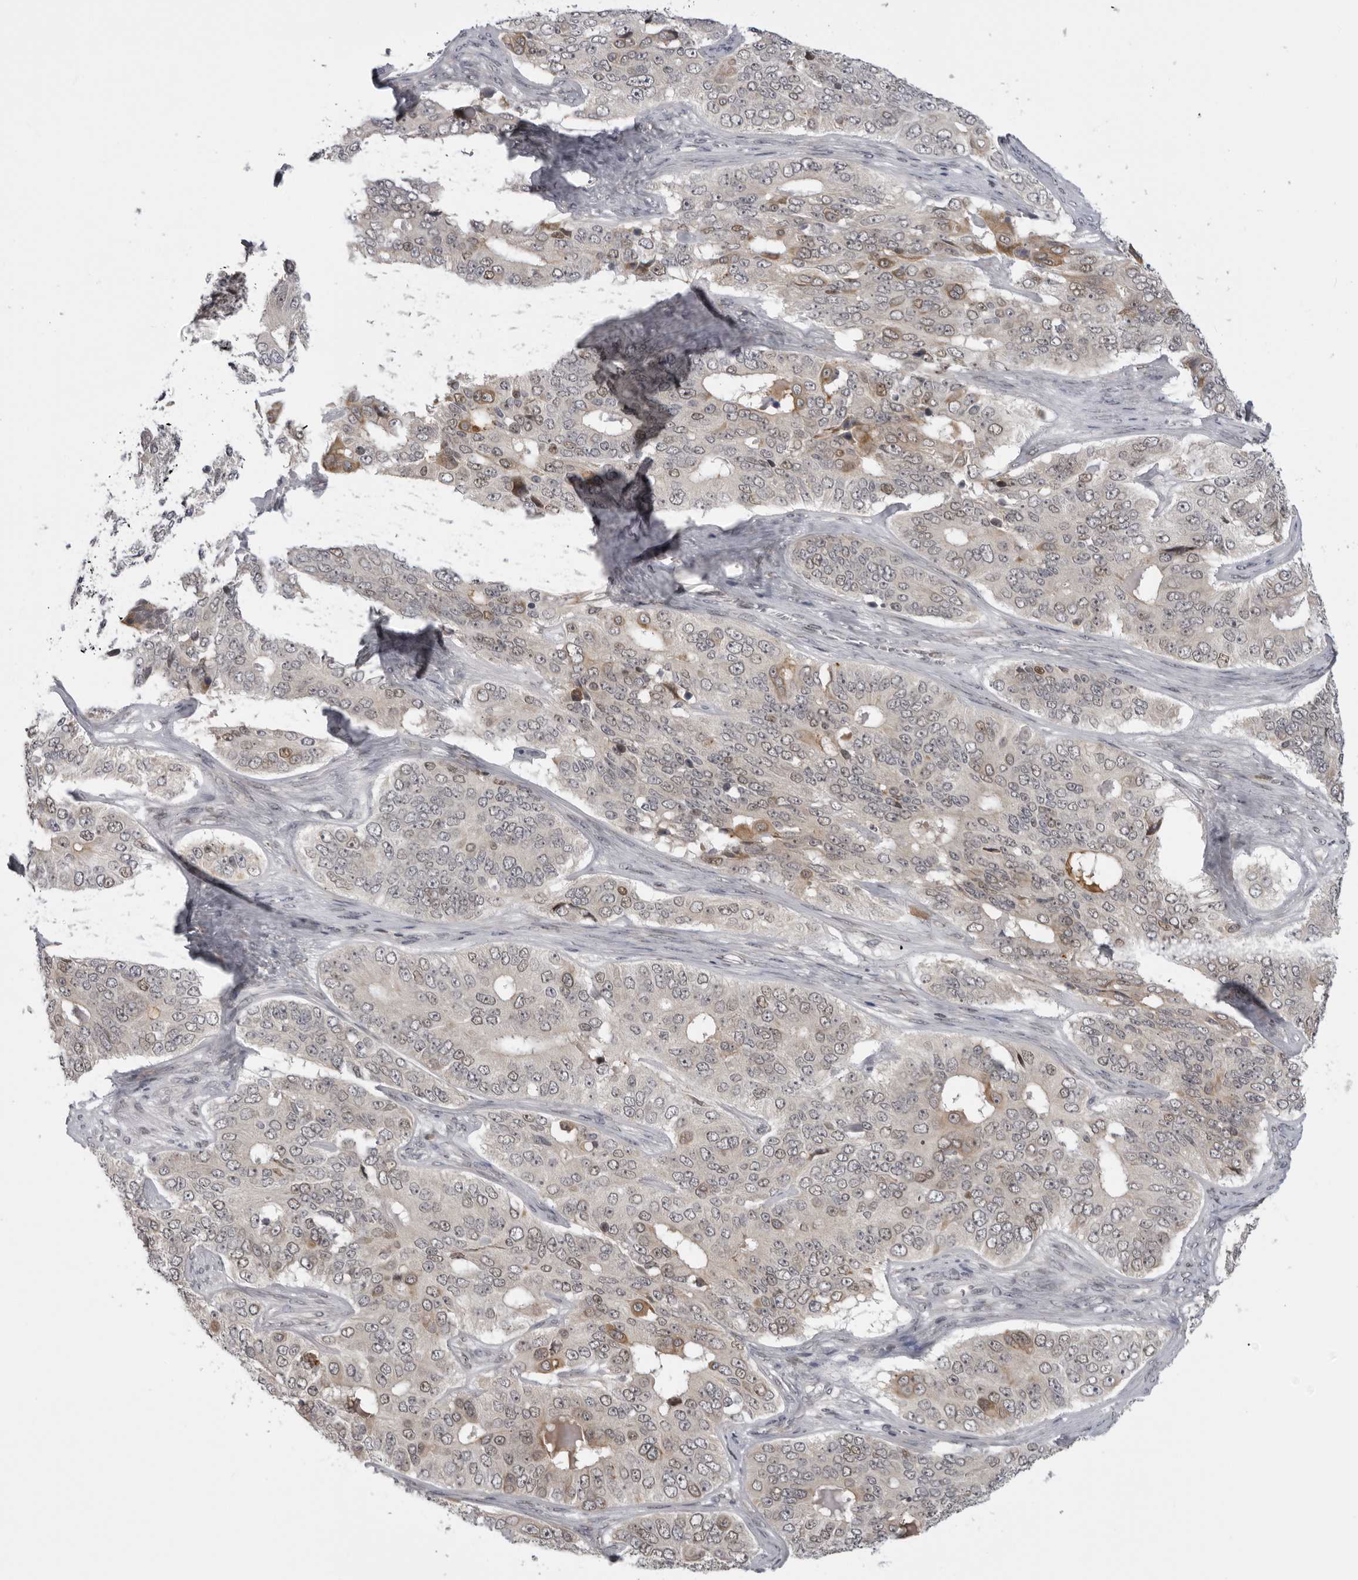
{"staining": {"intensity": "weak", "quantity": ">75%", "location": "nuclear"}, "tissue": "ovarian cancer", "cell_type": "Tumor cells", "image_type": "cancer", "snomed": [{"axis": "morphology", "description": "Carcinoma, endometroid"}, {"axis": "topography", "description": "Ovary"}], "caption": "Protein staining by immunohistochemistry exhibits weak nuclear positivity in about >75% of tumor cells in endometroid carcinoma (ovarian). The staining is performed using DAB (3,3'-diaminobenzidine) brown chromogen to label protein expression. The nuclei are counter-stained blue using hematoxylin.", "gene": "ALPK2", "patient": {"sex": "female", "age": 51}}